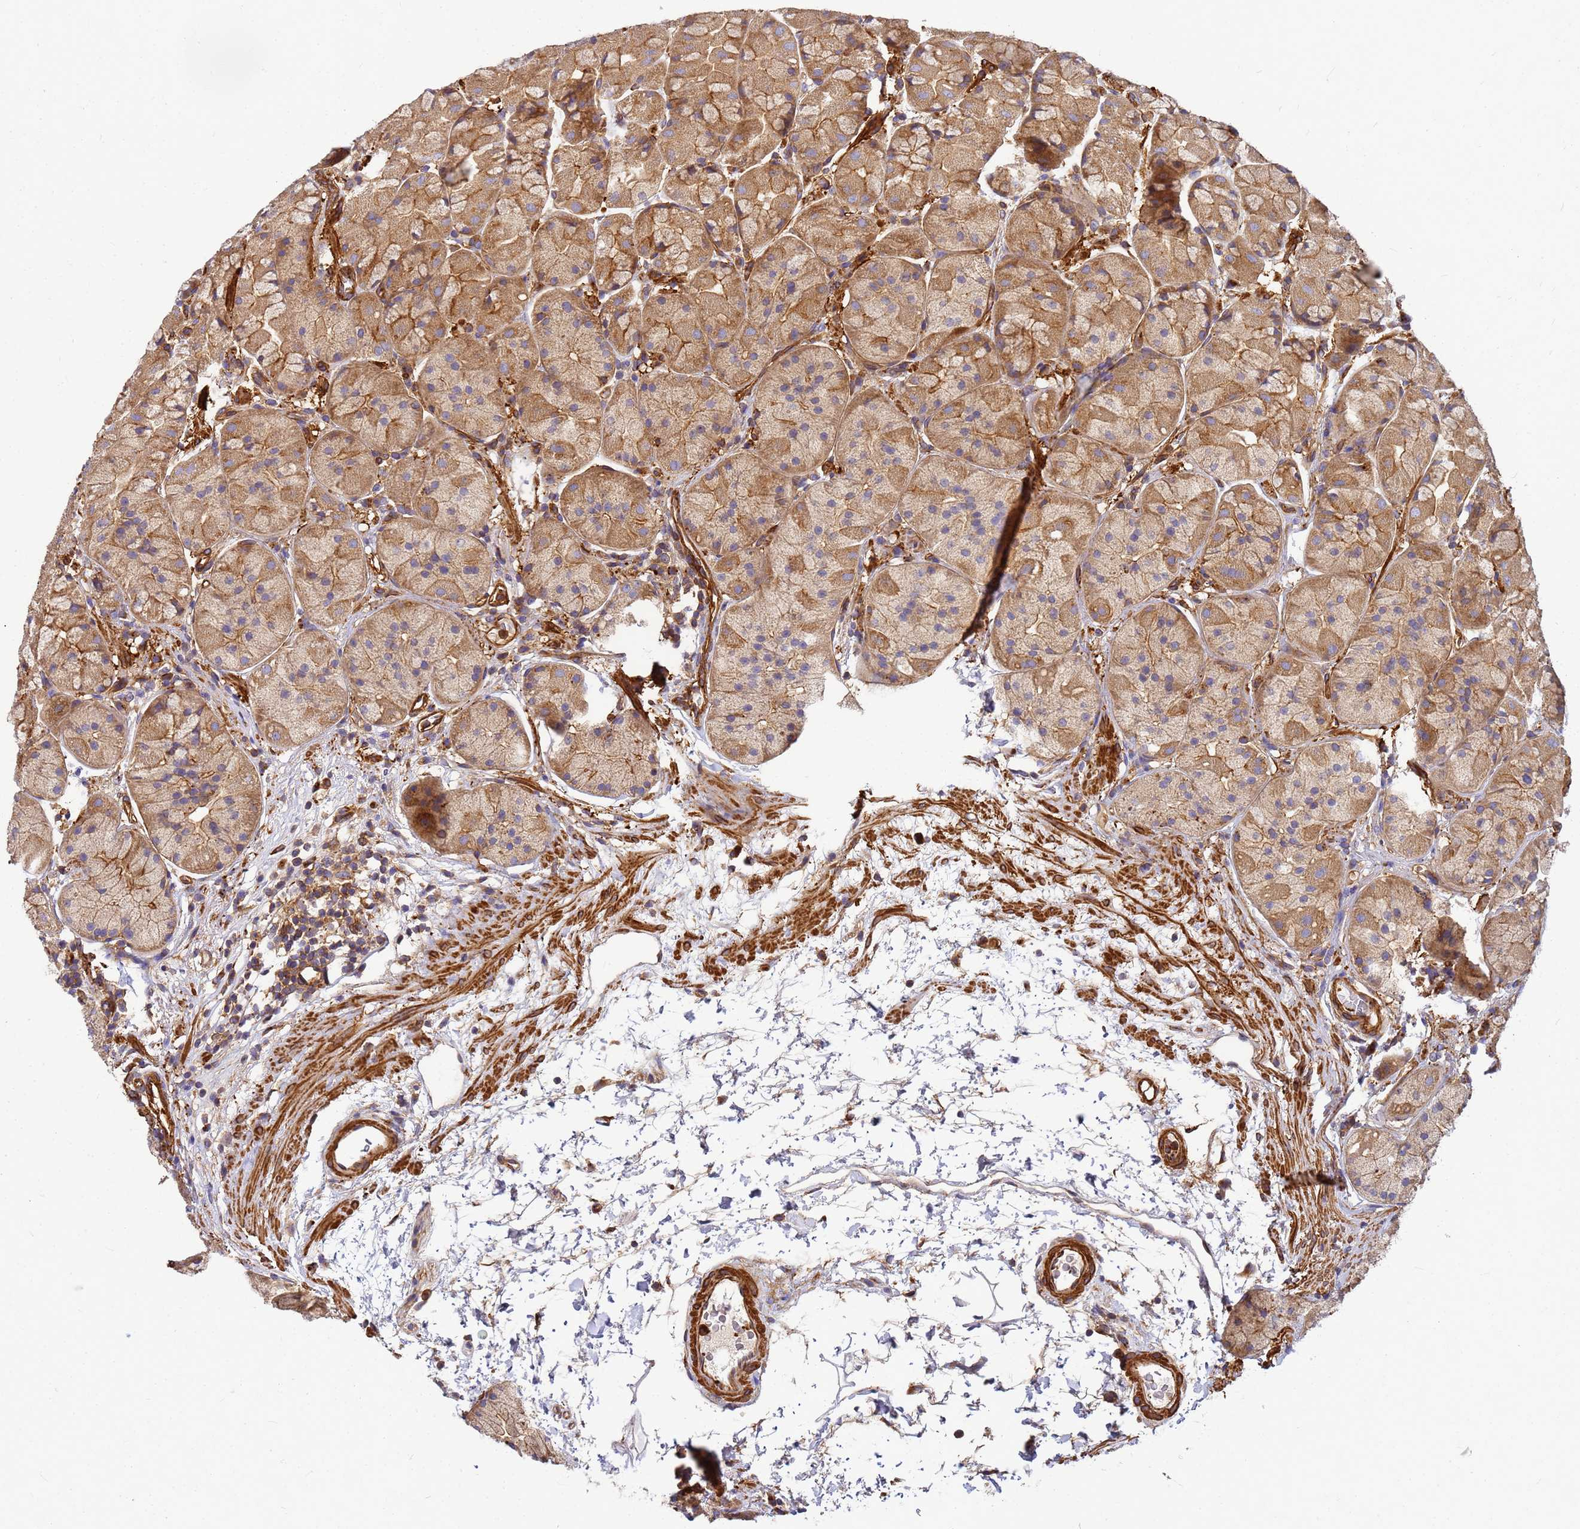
{"staining": {"intensity": "moderate", "quantity": ">75%", "location": "cytoplasmic/membranous"}, "tissue": "stomach", "cell_type": "Glandular cells", "image_type": "normal", "snomed": [{"axis": "morphology", "description": "Normal tissue, NOS"}, {"axis": "topography", "description": "Stomach"}], "caption": "Brown immunohistochemical staining in unremarkable stomach exhibits moderate cytoplasmic/membranous expression in approximately >75% of glandular cells. The protein of interest is stained brown, and the nuclei are stained in blue (DAB (3,3'-diaminobenzidine) IHC with brightfield microscopy, high magnification).", "gene": "C2CD5", "patient": {"sex": "male", "age": 57}}